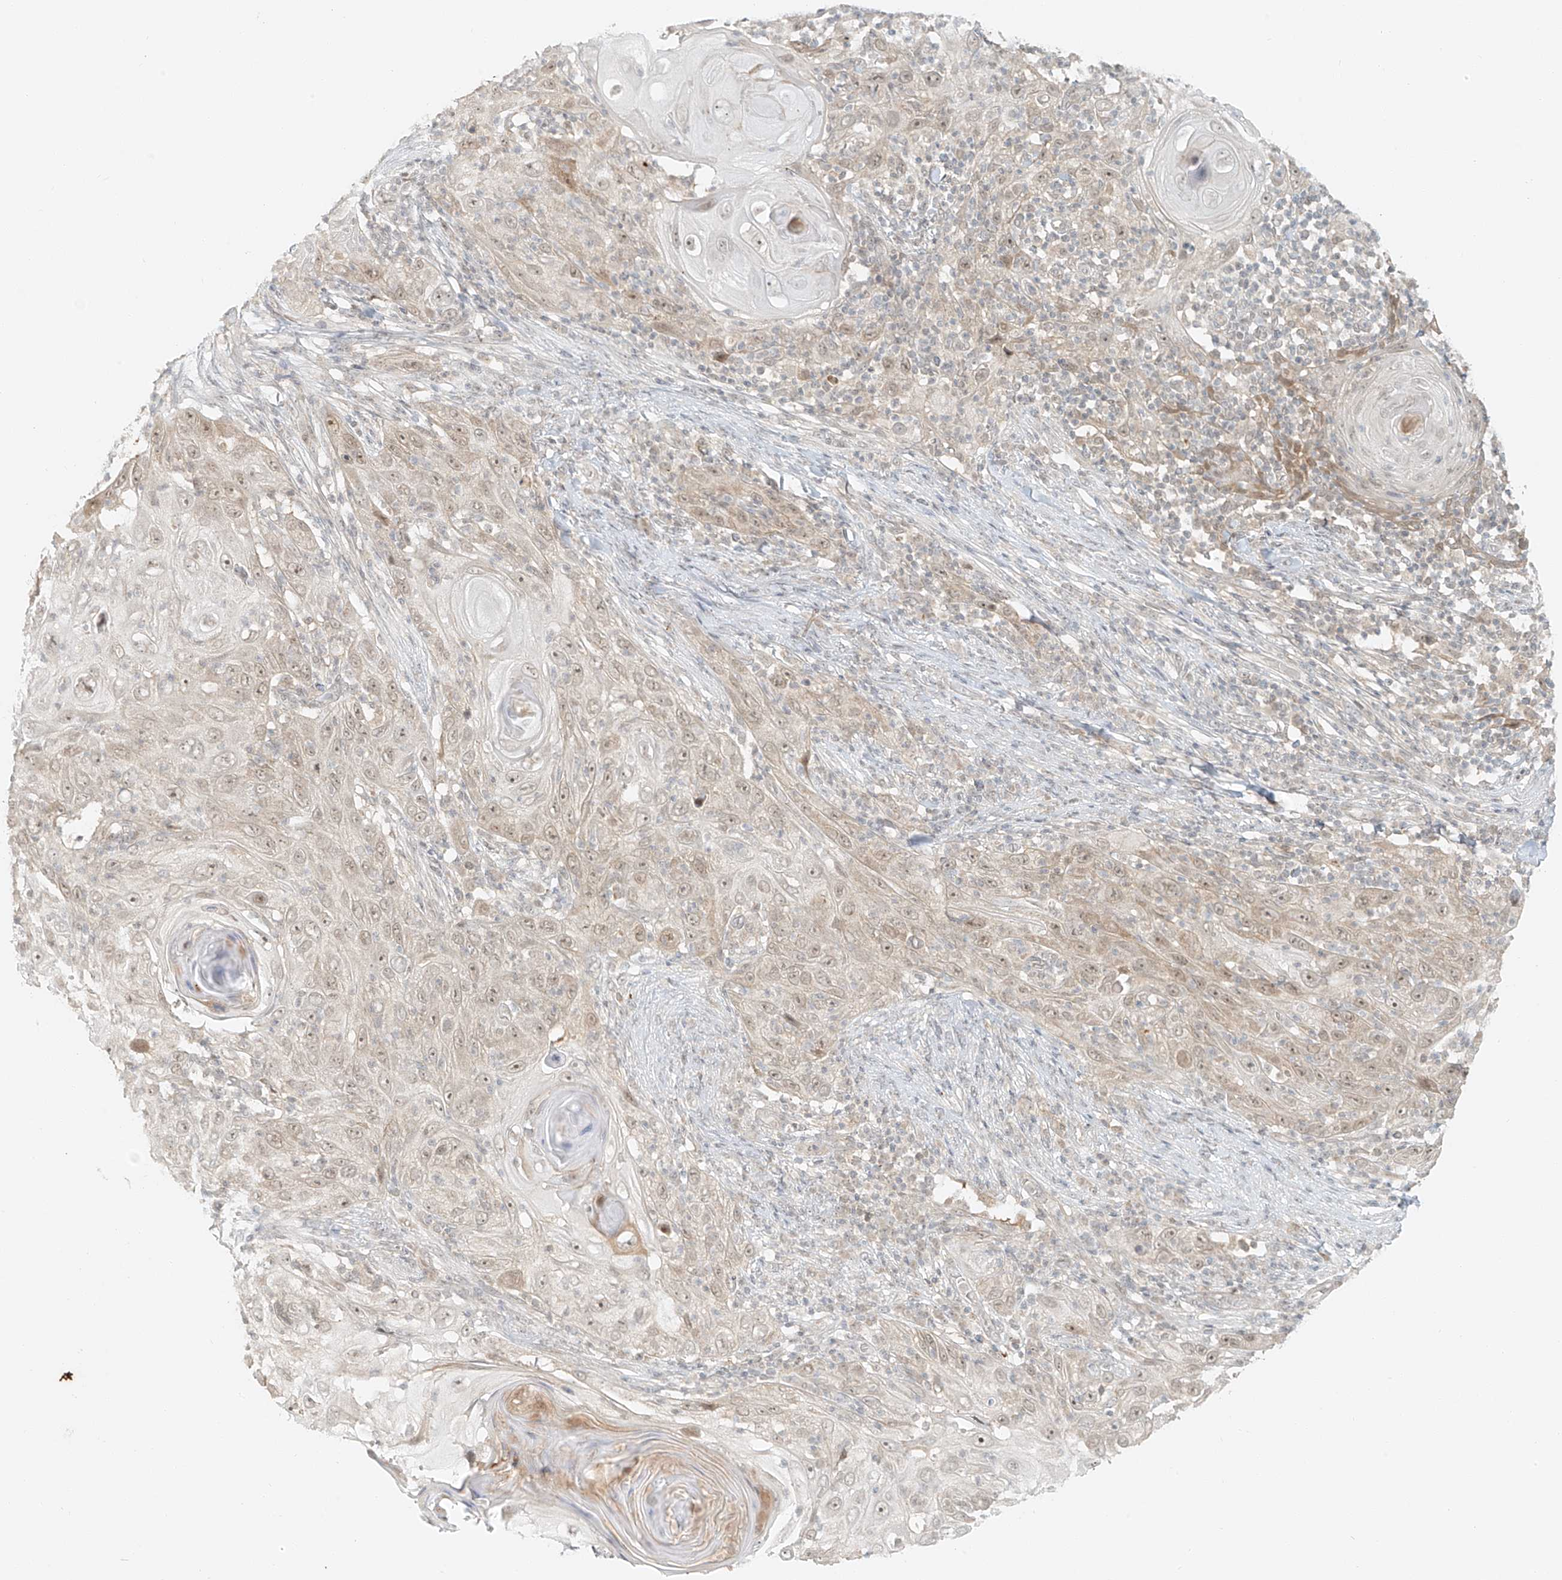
{"staining": {"intensity": "weak", "quantity": "<25%", "location": "cytoplasmic/membranous,nuclear"}, "tissue": "skin cancer", "cell_type": "Tumor cells", "image_type": "cancer", "snomed": [{"axis": "morphology", "description": "Squamous cell carcinoma, NOS"}, {"axis": "topography", "description": "Skin"}], "caption": "Protein analysis of skin squamous cell carcinoma shows no significant staining in tumor cells. (Brightfield microscopy of DAB (3,3'-diaminobenzidine) immunohistochemistry (IHC) at high magnification).", "gene": "MIPEP", "patient": {"sex": "female", "age": 88}}